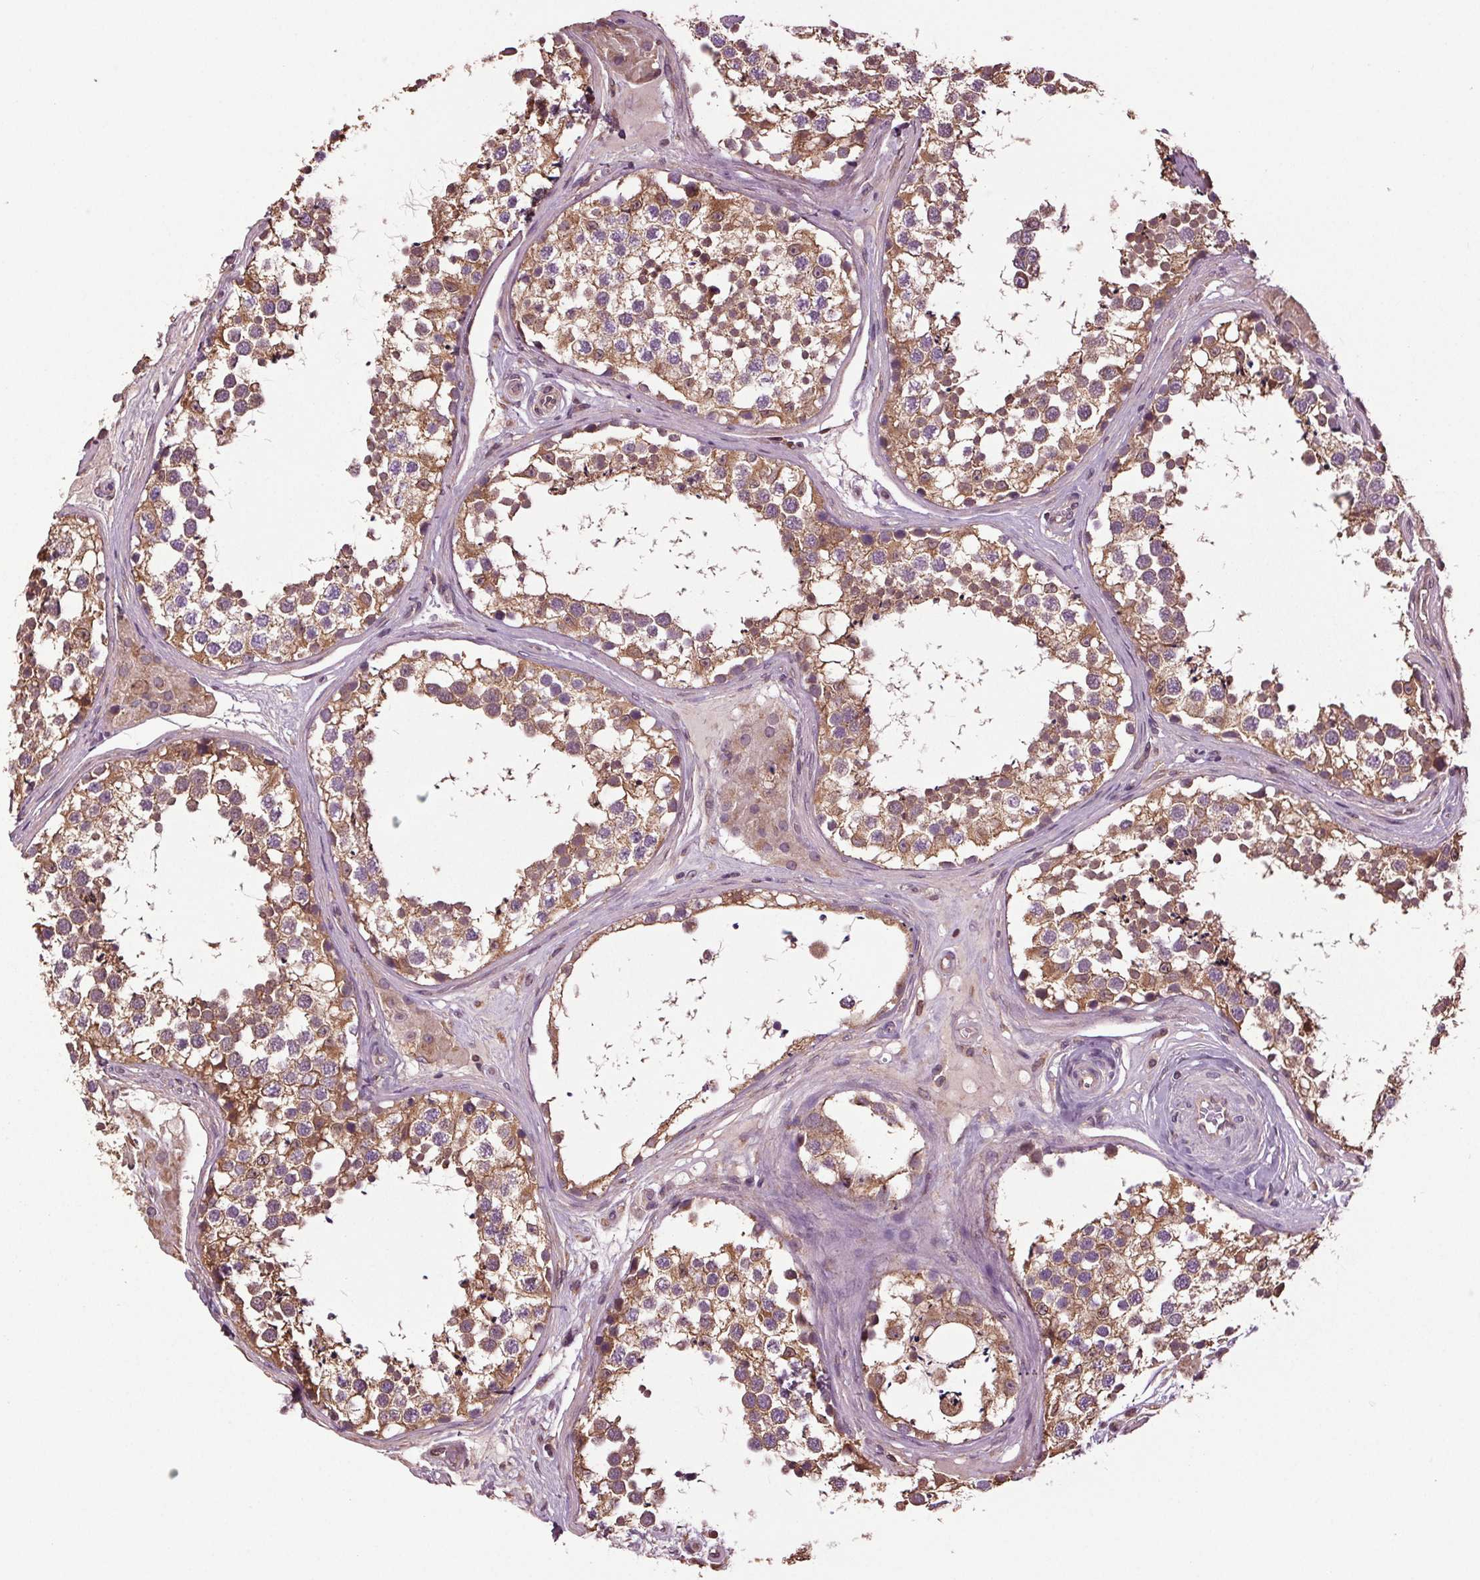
{"staining": {"intensity": "moderate", "quantity": ">75%", "location": "cytoplasmic/membranous"}, "tissue": "testis", "cell_type": "Cells in seminiferous ducts", "image_type": "normal", "snomed": [{"axis": "morphology", "description": "Normal tissue, NOS"}, {"axis": "morphology", "description": "Seminoma, NOS"}, {"axis": "topography", "description": "Testis"}], "caption": "Benign testis demonstrates moderate cytoplasmic/membranous expression in about >75% of cells in seminiferous ducts The staining was performed using DAB (3,3'-diaminobenzidine) to visualize the protein expression in brown, while the nuclei were stained in blue with hematoxylin (Magnification: 20x)..", "gene": "RNPEP", "patient": {"sex": "male", "age": 65}}